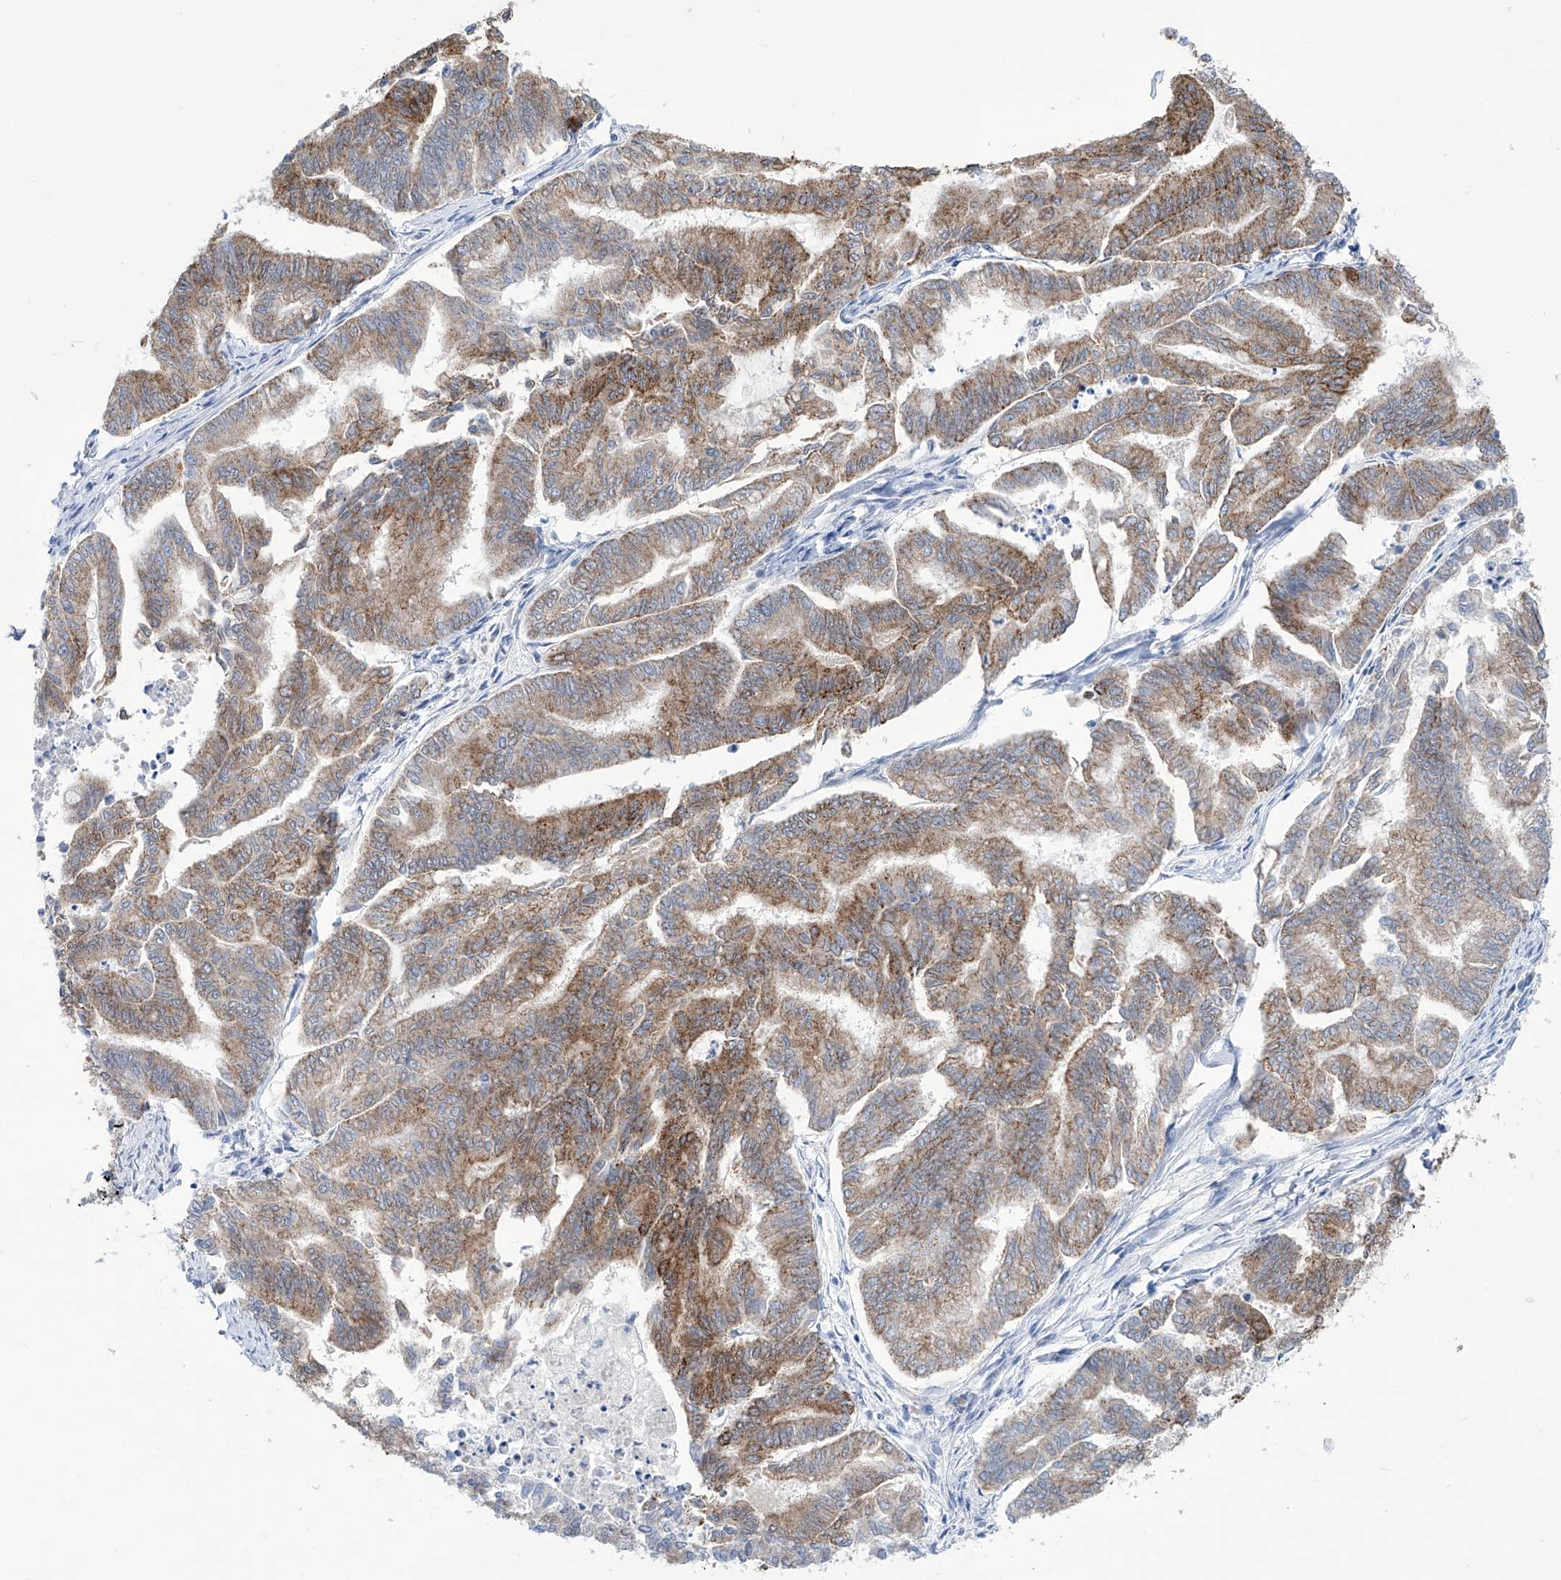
{"staining": {"intensity": "moderate", "quantity": ">75%", "location": "cytoplasmic/membranous"}, "tissue": "endometrial cancer", "cell_type": "Tumor cells", "image_type": "cancer", "snomed": [{"axis": "morphology", "description": "Adenocarcinoma, NOS"}, {"axis": "topography", "description": "Endometrium"}], "caption": "Brown immunohistochemical staining in endometrial cancer exhibits moderate cytoplasmic/membranous positivity in about >75% of tumor cells. (DAB (3,3'-diaminobenzidine) = brown stain, brightfield microscopy at high magnification).", "gene": "ALDH6A1", "patient": {"sex": "female", "age": 79}}